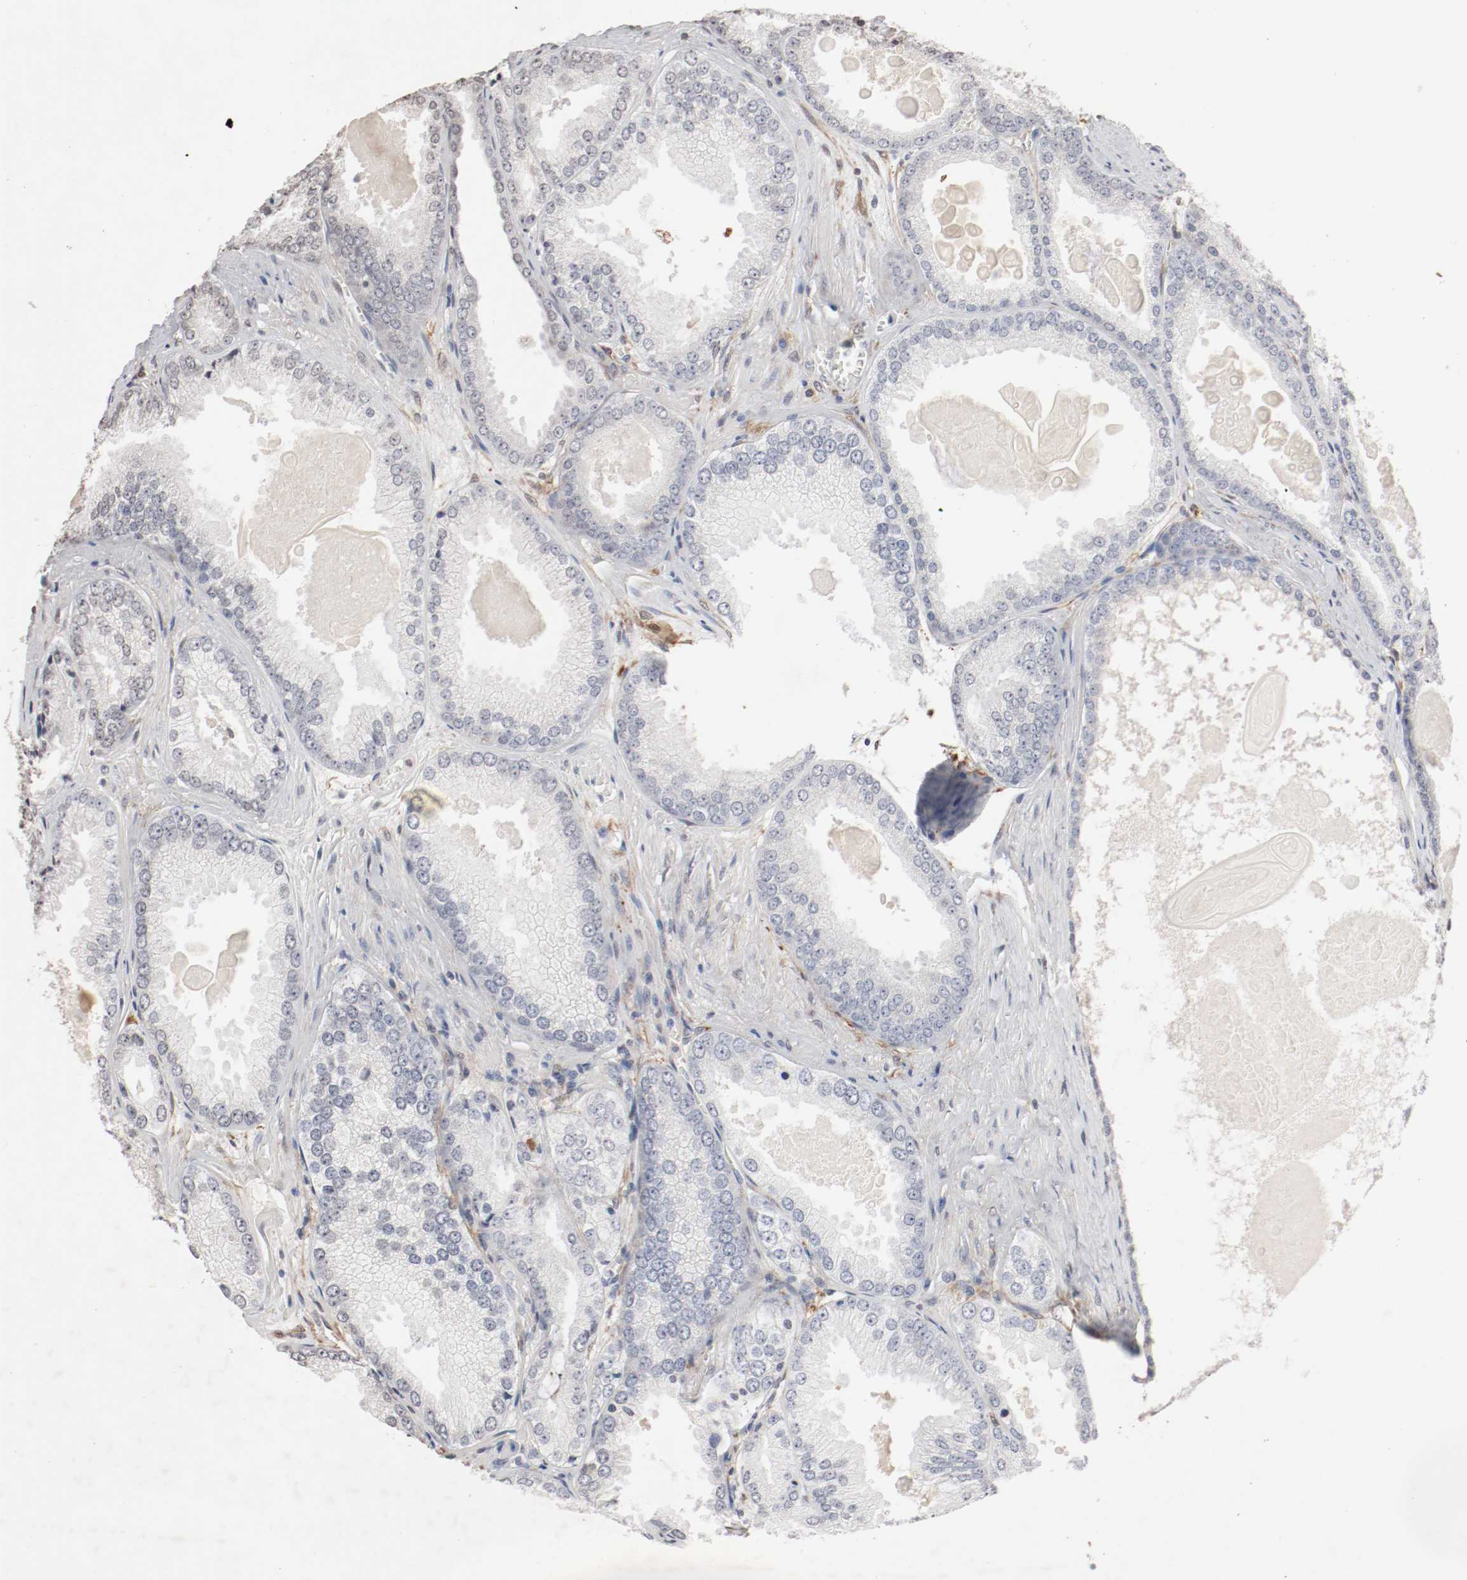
{"staining": {"intensity": "negative", "quantity": "none", "location": "none"}, "tissue": "prostate cancer", "cell_type": "Tumor cells", "image_type": "cancer", "snomed": [{"axis": "morphology", "description": "Adenocarcinoma, High grade"}, {"axis": "topography", "description": "Prostate"}], "caption": "Prostate adenocarcinoma (high-grade) was stained to show a protein in brown. There is no significant staining in tumor cells.", "gene": "WASL", "patient": {"sex": "male", "age": 61}}